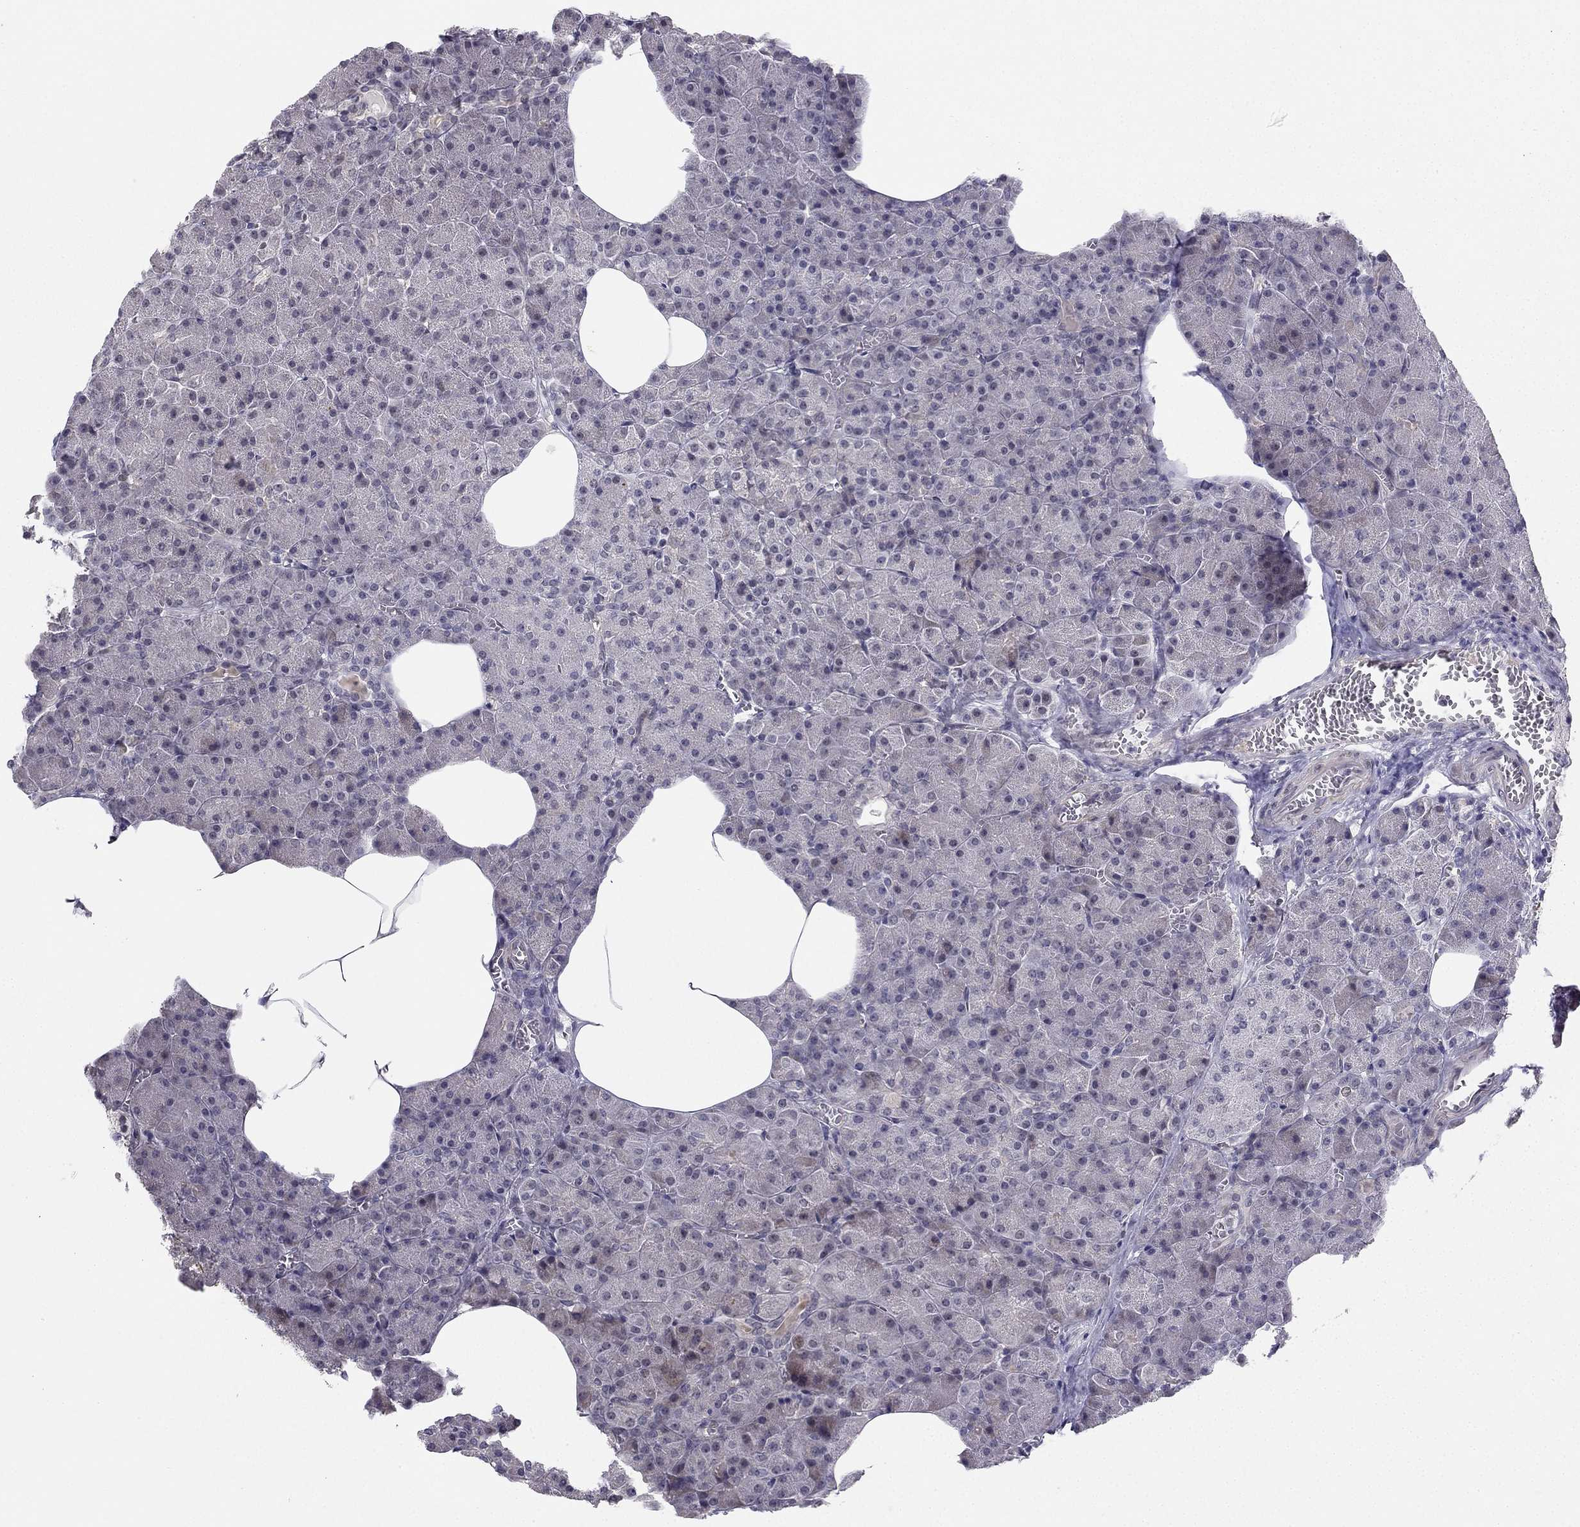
{"staining": {"intensity": "negative", "quantity": "none", "location": "none"}, "tissue": "pancreas", "cell_type": "Exocrine glandular cells", "image_type": "normal", "snomed": [{"axis": "morphology", "description": "Normal tissue, NOS"}, {"axis": "topography", "description": "Pancreas"}], "caption": "DAB immunohistochemical staining of unremarkable human pancreas demonstrates no significant positivity in exocrine glandular cells.", "gene": "CHST8", "patient": {"sex": "female", "age": 45}}